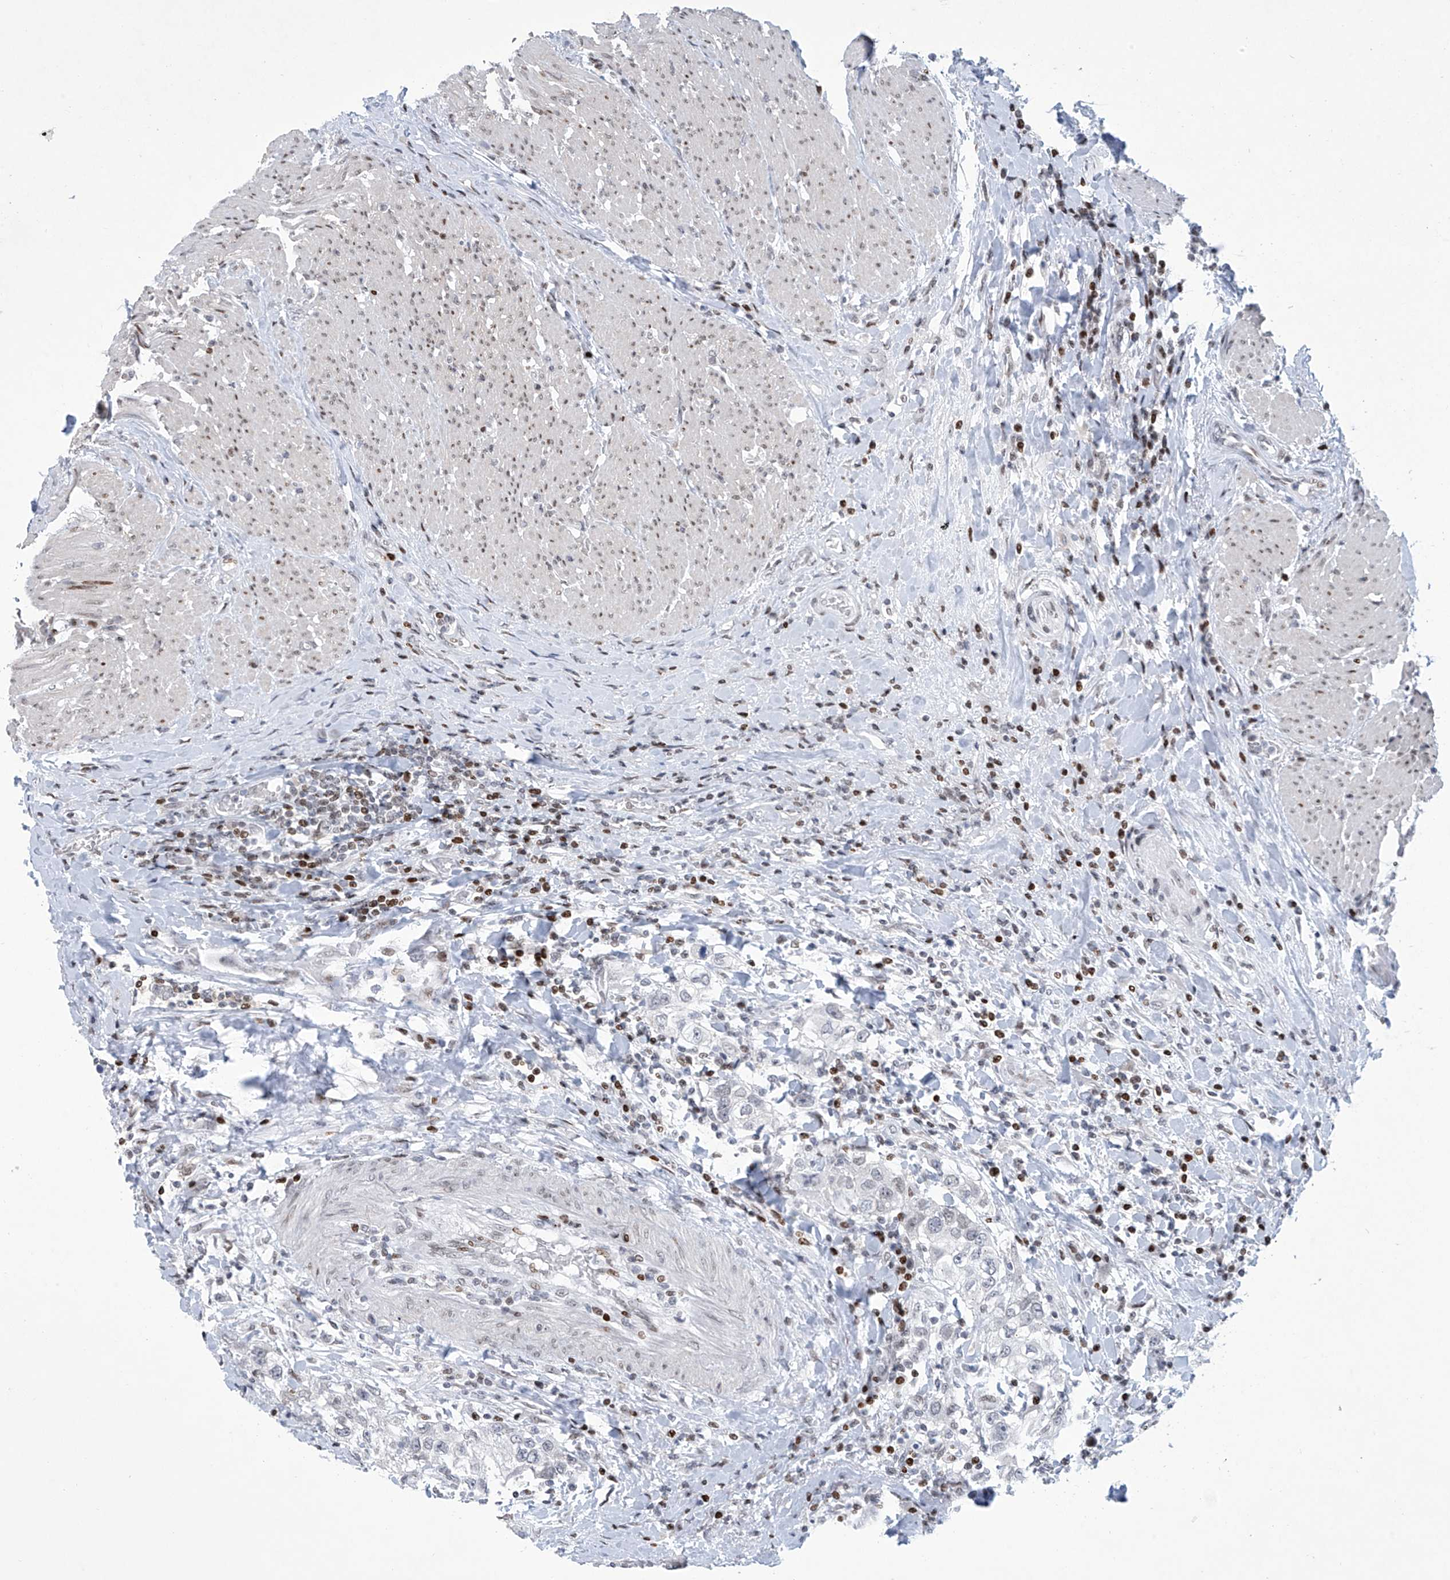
{"staining": {"intensity": "moderate", "quantity": "<25%", "location": "nuclear"}, "tissue": "urothelial cancer", "cell_type": "Tumor cells", "image_type": "cancer", "snomed": [{"axis": "morphology", "description": "Urothelial carcinoma, High grade"}, {"axis": "topography", "description": "Urinary bladder"}], "caption": "Human high-grade urothelial carcinoma stained for a protein (brown) exhibits moderate nuclear positive staining in approximately <25% of tumor cells.", "gene": "RFX7", "patient": {"sex": "female", "age": 80}}